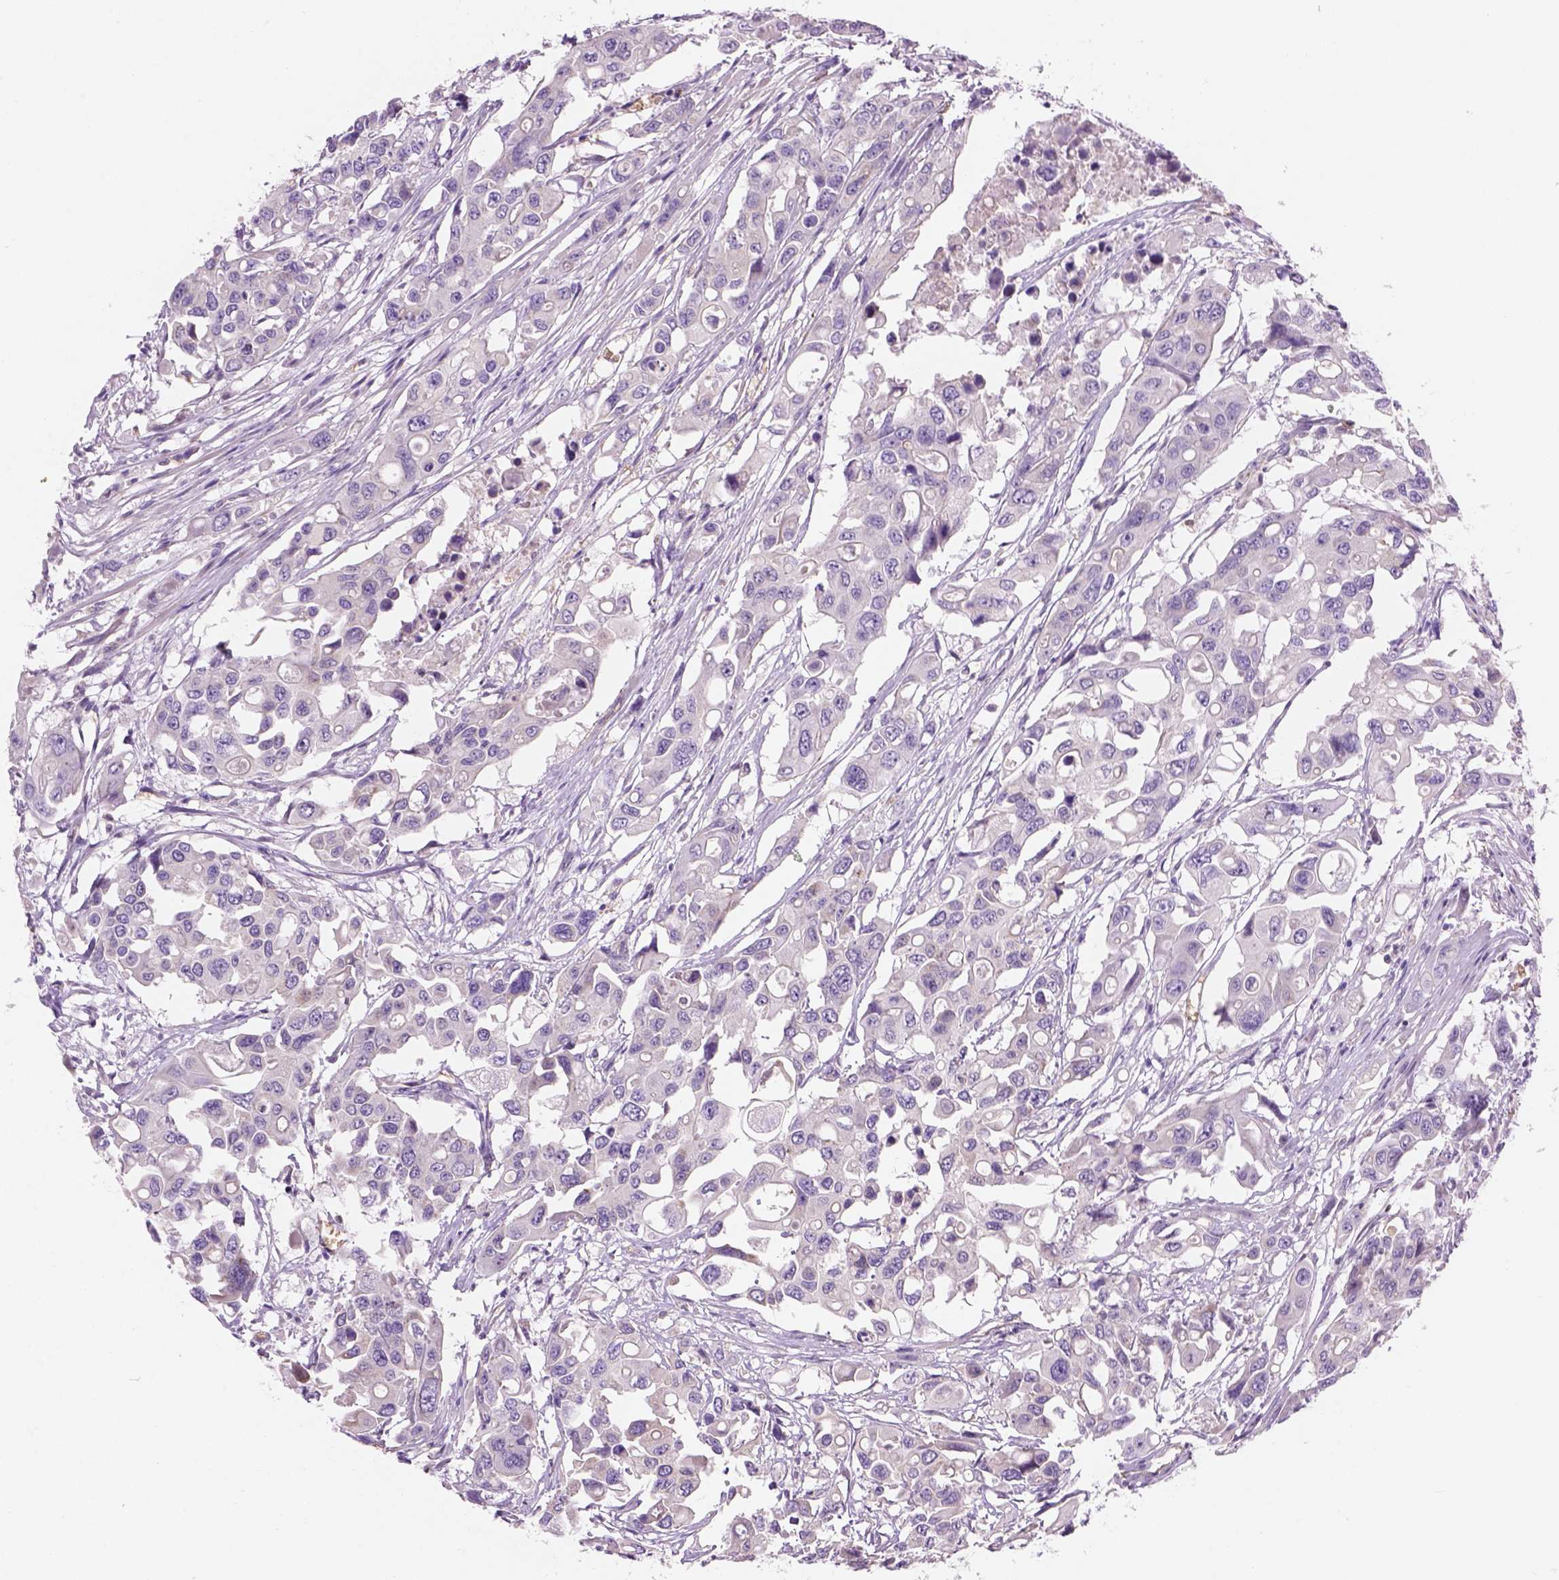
{"staining": {"intensity": "negative", "quantity": "none", "location": "none"}, "tissue": "colorectal cancer", "cell_type": "Tumor cells", "image_type": "cancer", "snomed": [{"axis": "morphology", "description": "Adenocarcinoma, NOS"}, {"axis": "topography", "description": "Colon"}], "caption": "Tumor cells are negative for protein expression in human adenocarcinoma (colorectal).", "gene": "CD84", "patient": {"sex": "male", "age": 77}}